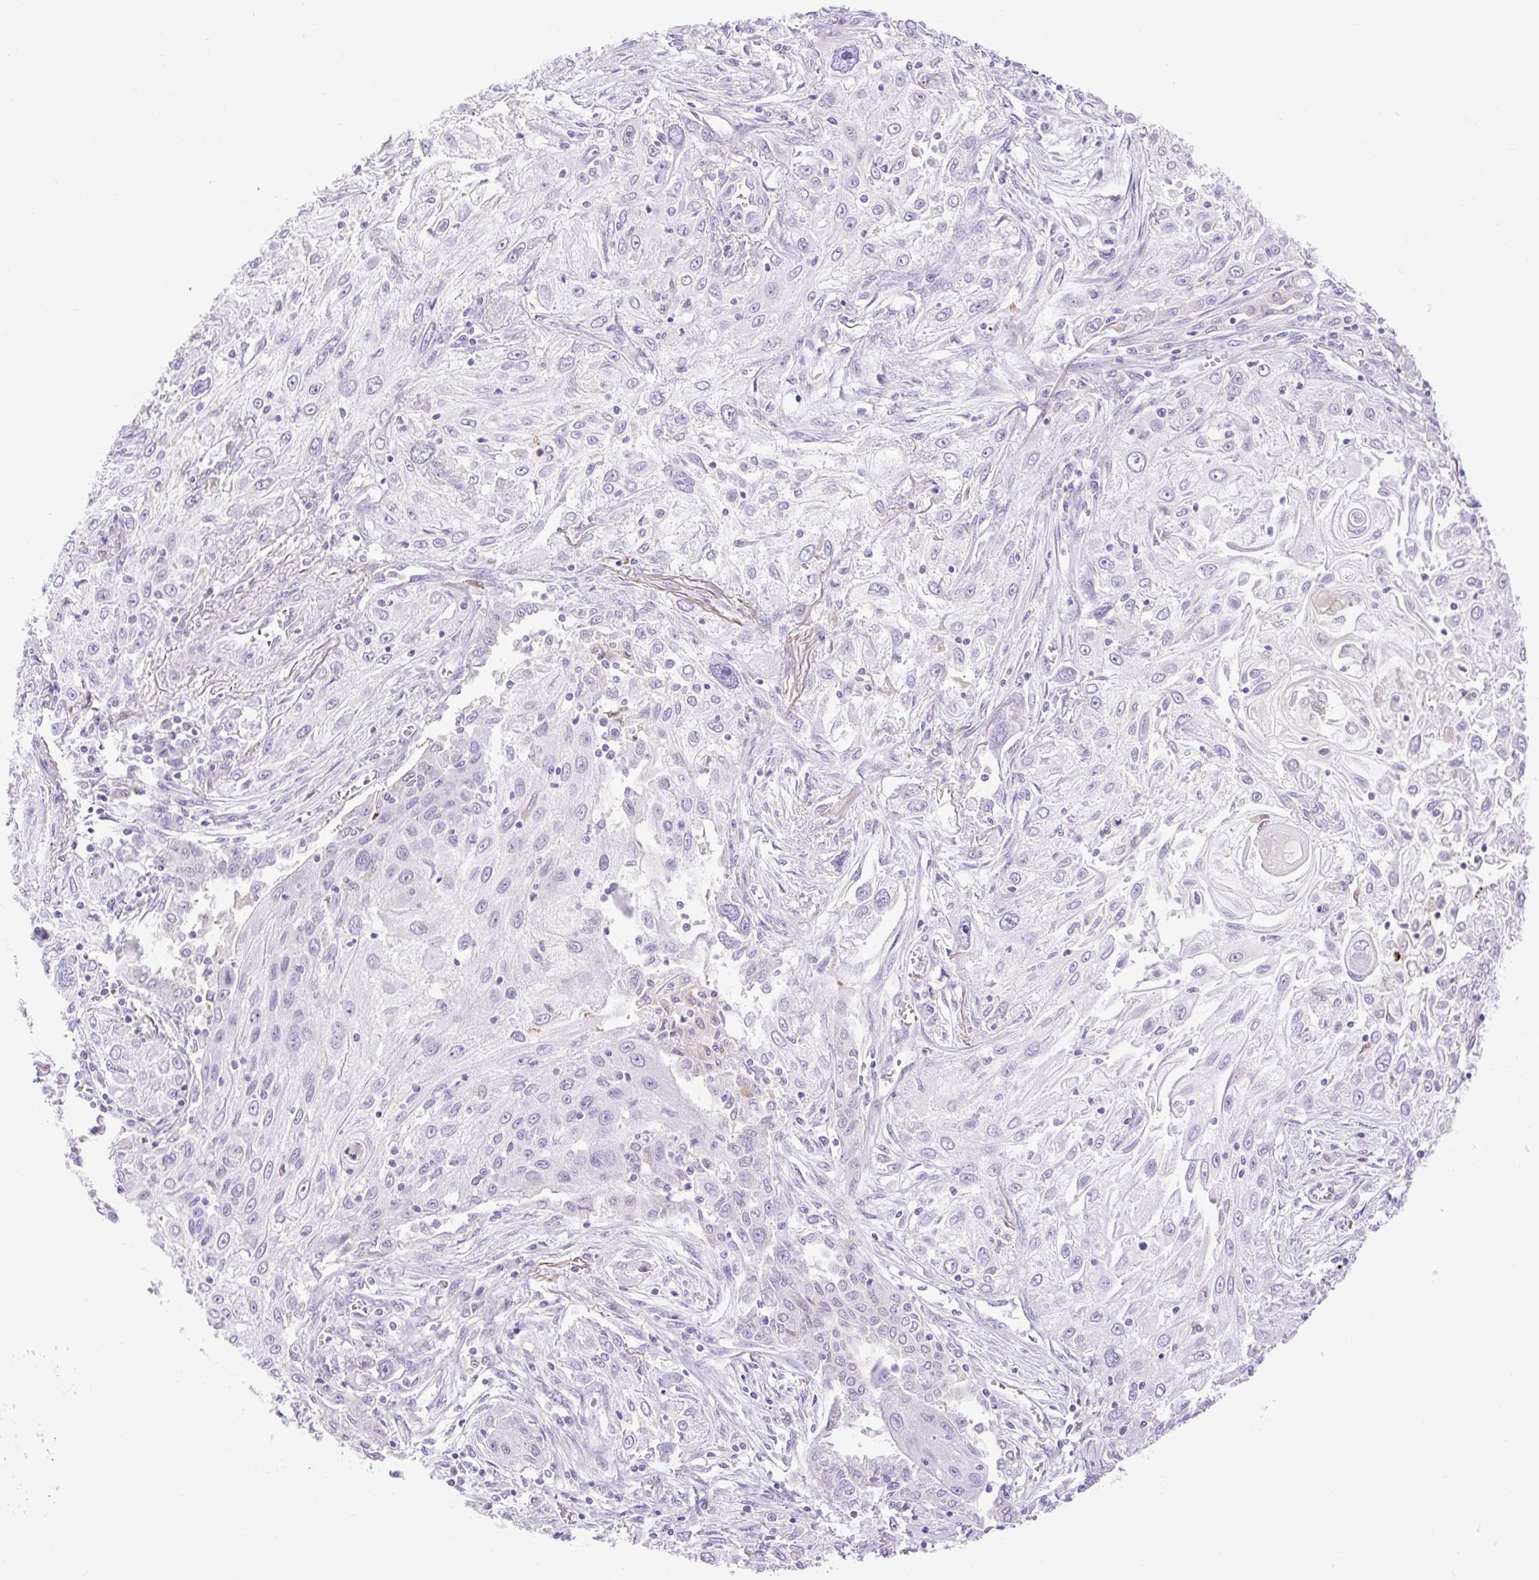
{"staining": {"intensity": "negative", "quantity": "none", "location": "none"}, "tissue": "lung cancer", "cell_type": "Tumor cells", "image_type": "cancer", "snomed": [{"axis": "morphology", "description": "Squamous cell carcinoma, NOS"}, {"axis": "topography", "description": "Lung"}], "caption": "Tumor cells are negative for brown protein staining in lung cancer.", "gene": "SLC25A40", "patient": {"sex": "female", "age": 69}}